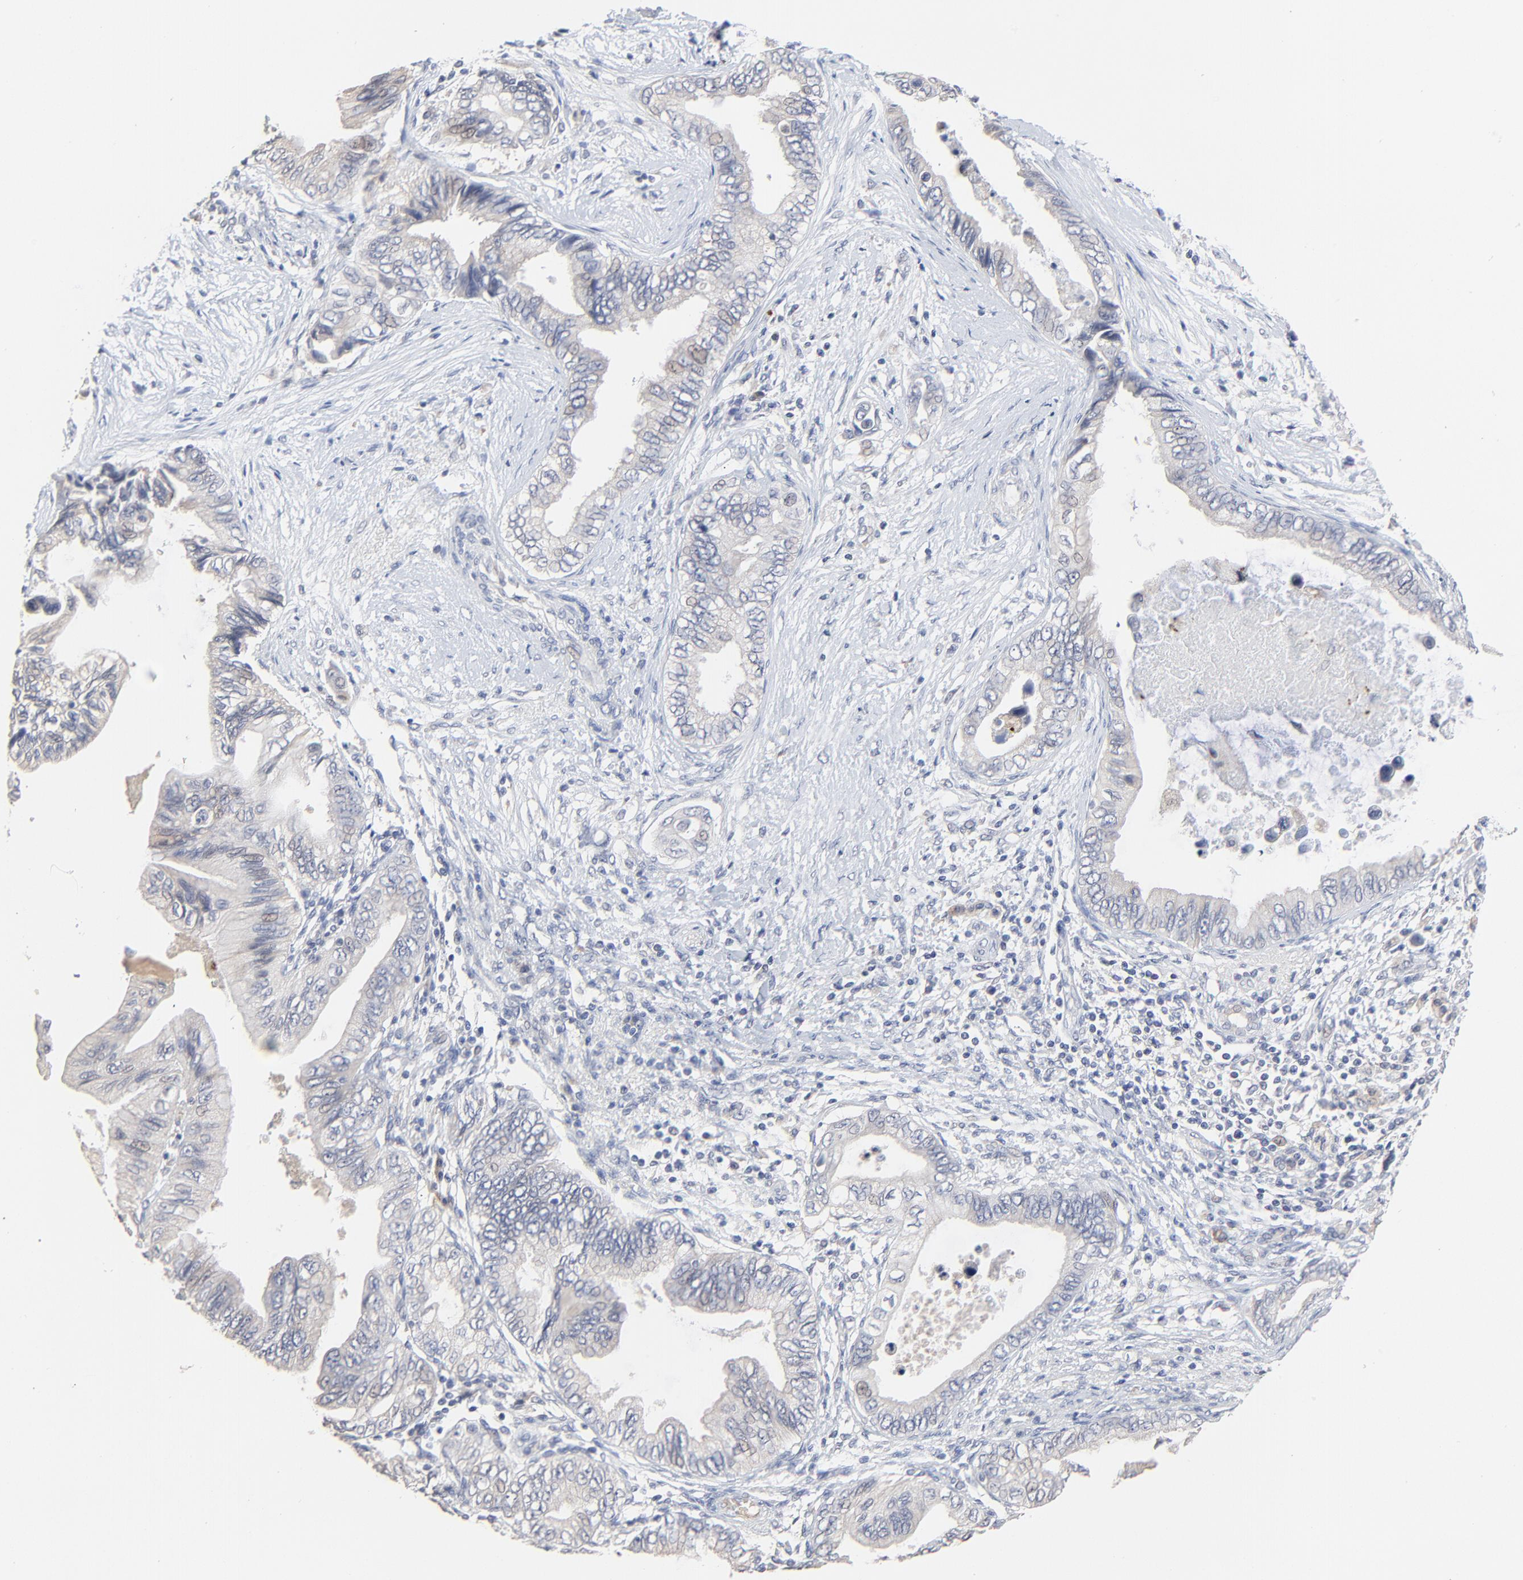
{"staining": {"intensity": "weak", "quantity": "25%-75%", "location": "cytoplasmic/membranous"}, "tissue": "pancreatic cancer", "cell_type": "Tumor cells", "image_type": "cancer", "snomed": [{"axis": "morphology", "description": "Adenocarcinoma, NOS"}, {"axis": "topography", "description": "Pancreas"}], "caption": "Approximately 25%-75% of tumor cells in human pancreatic cancer (adenocarcinoma) reveal weak cytoplasmic/membranous protein positivity as visualized by brown immunohistochemical staining.", "gene": "FANCB", "patient": {"sex": "female", "age": 66}}